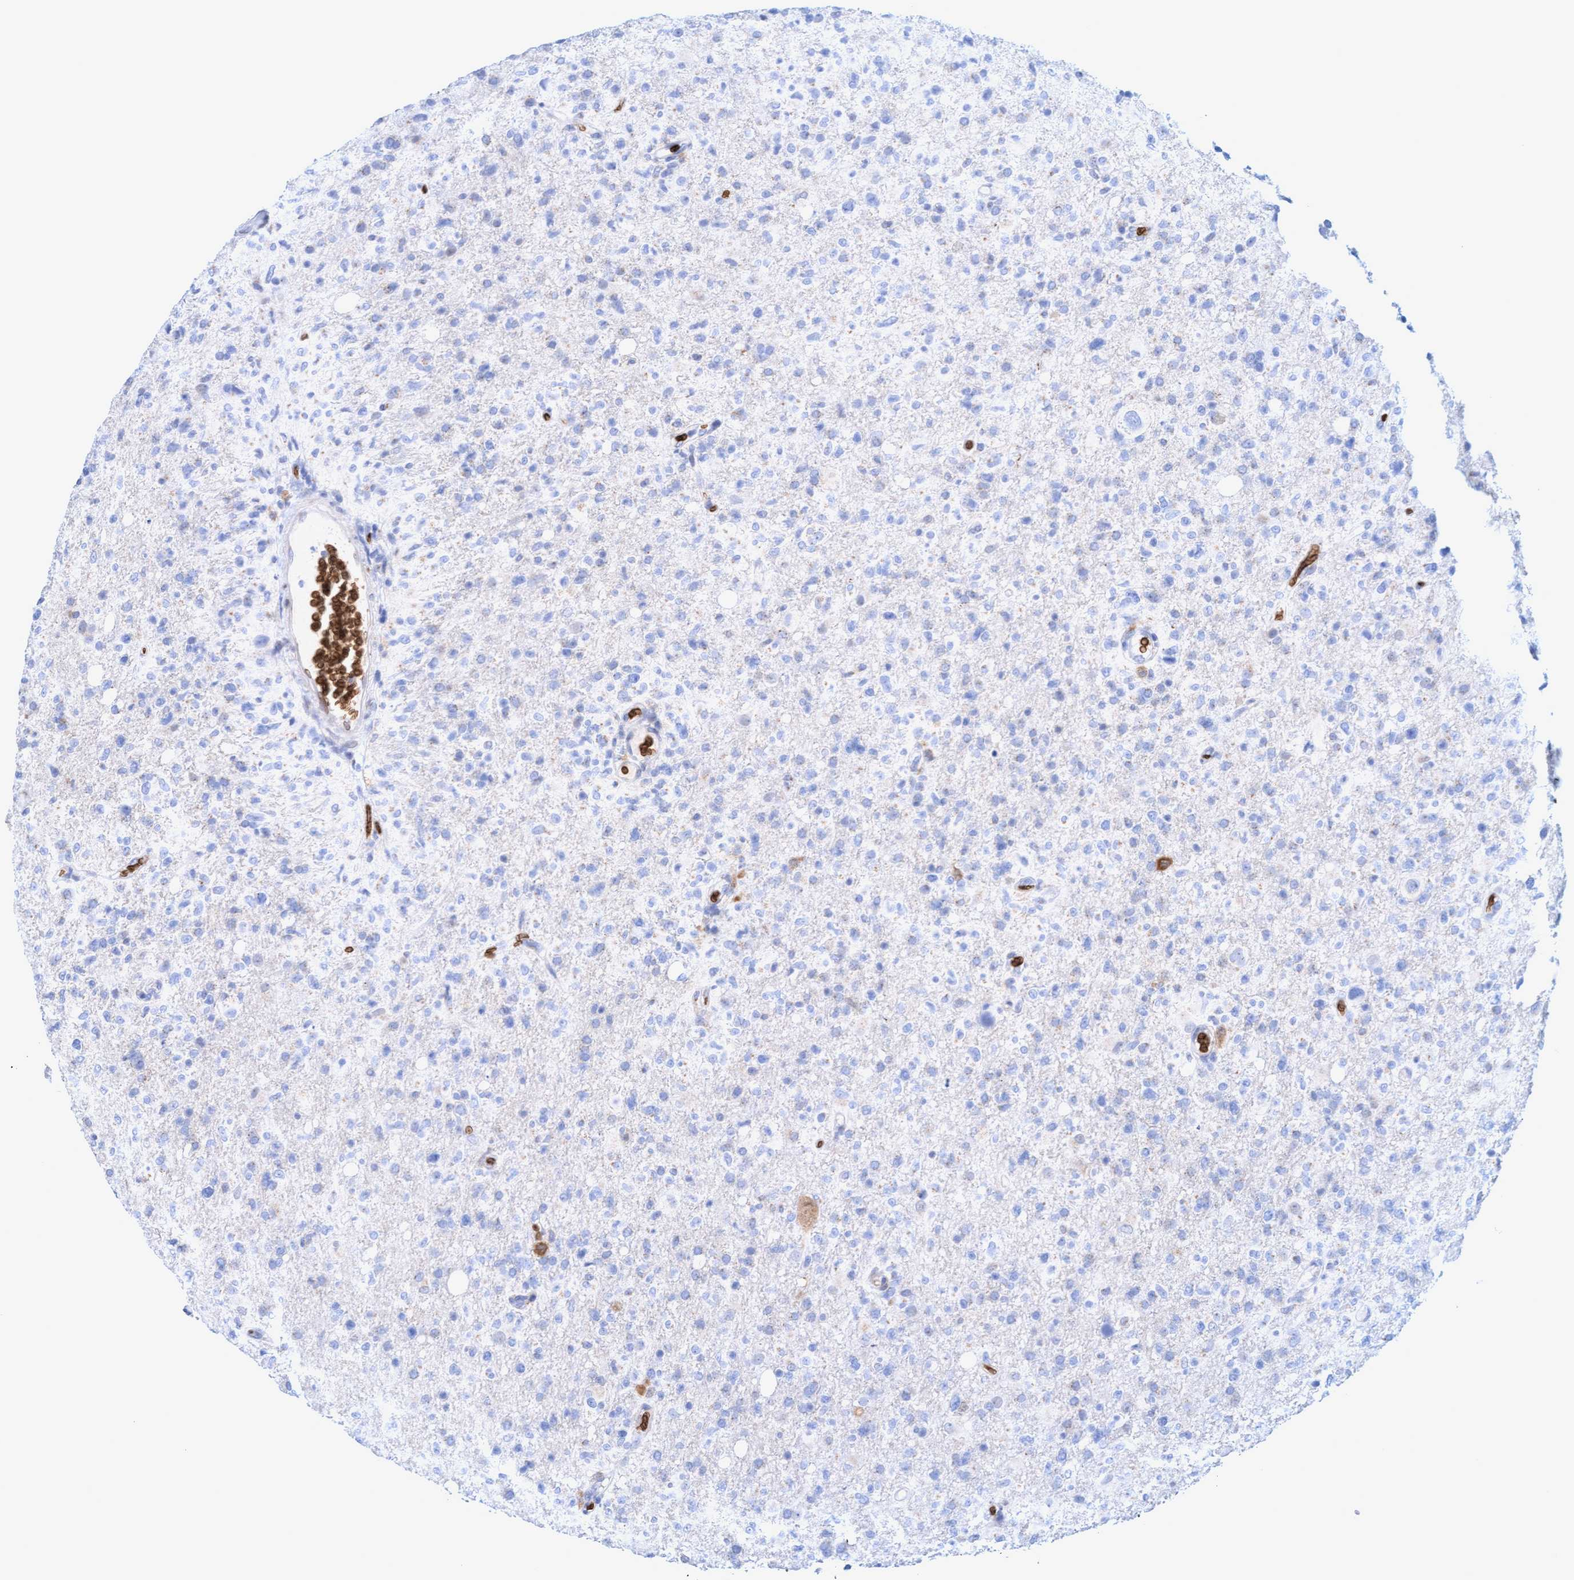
{"staining": {"intensity": "negative", "quantity": "none", "location": "none"}, "tissue": "glioma", "cell_type": "Tumor cells", "image_type": "cancer", "snomed": [{"axis": "morphology", "description": "Glioma, malignant, High grade"}, {"axis": "topography", "description": "Brain"}], "caption": "There is no significant expression in tumor cells of glioma. (Brightfield microscopy of DAB (3,3'-diaminobenzidine) immunohistochemistry (IHC) at high magnification).", "gene": "SPEM2", "patient": {"sex": "female", "age": 57}}